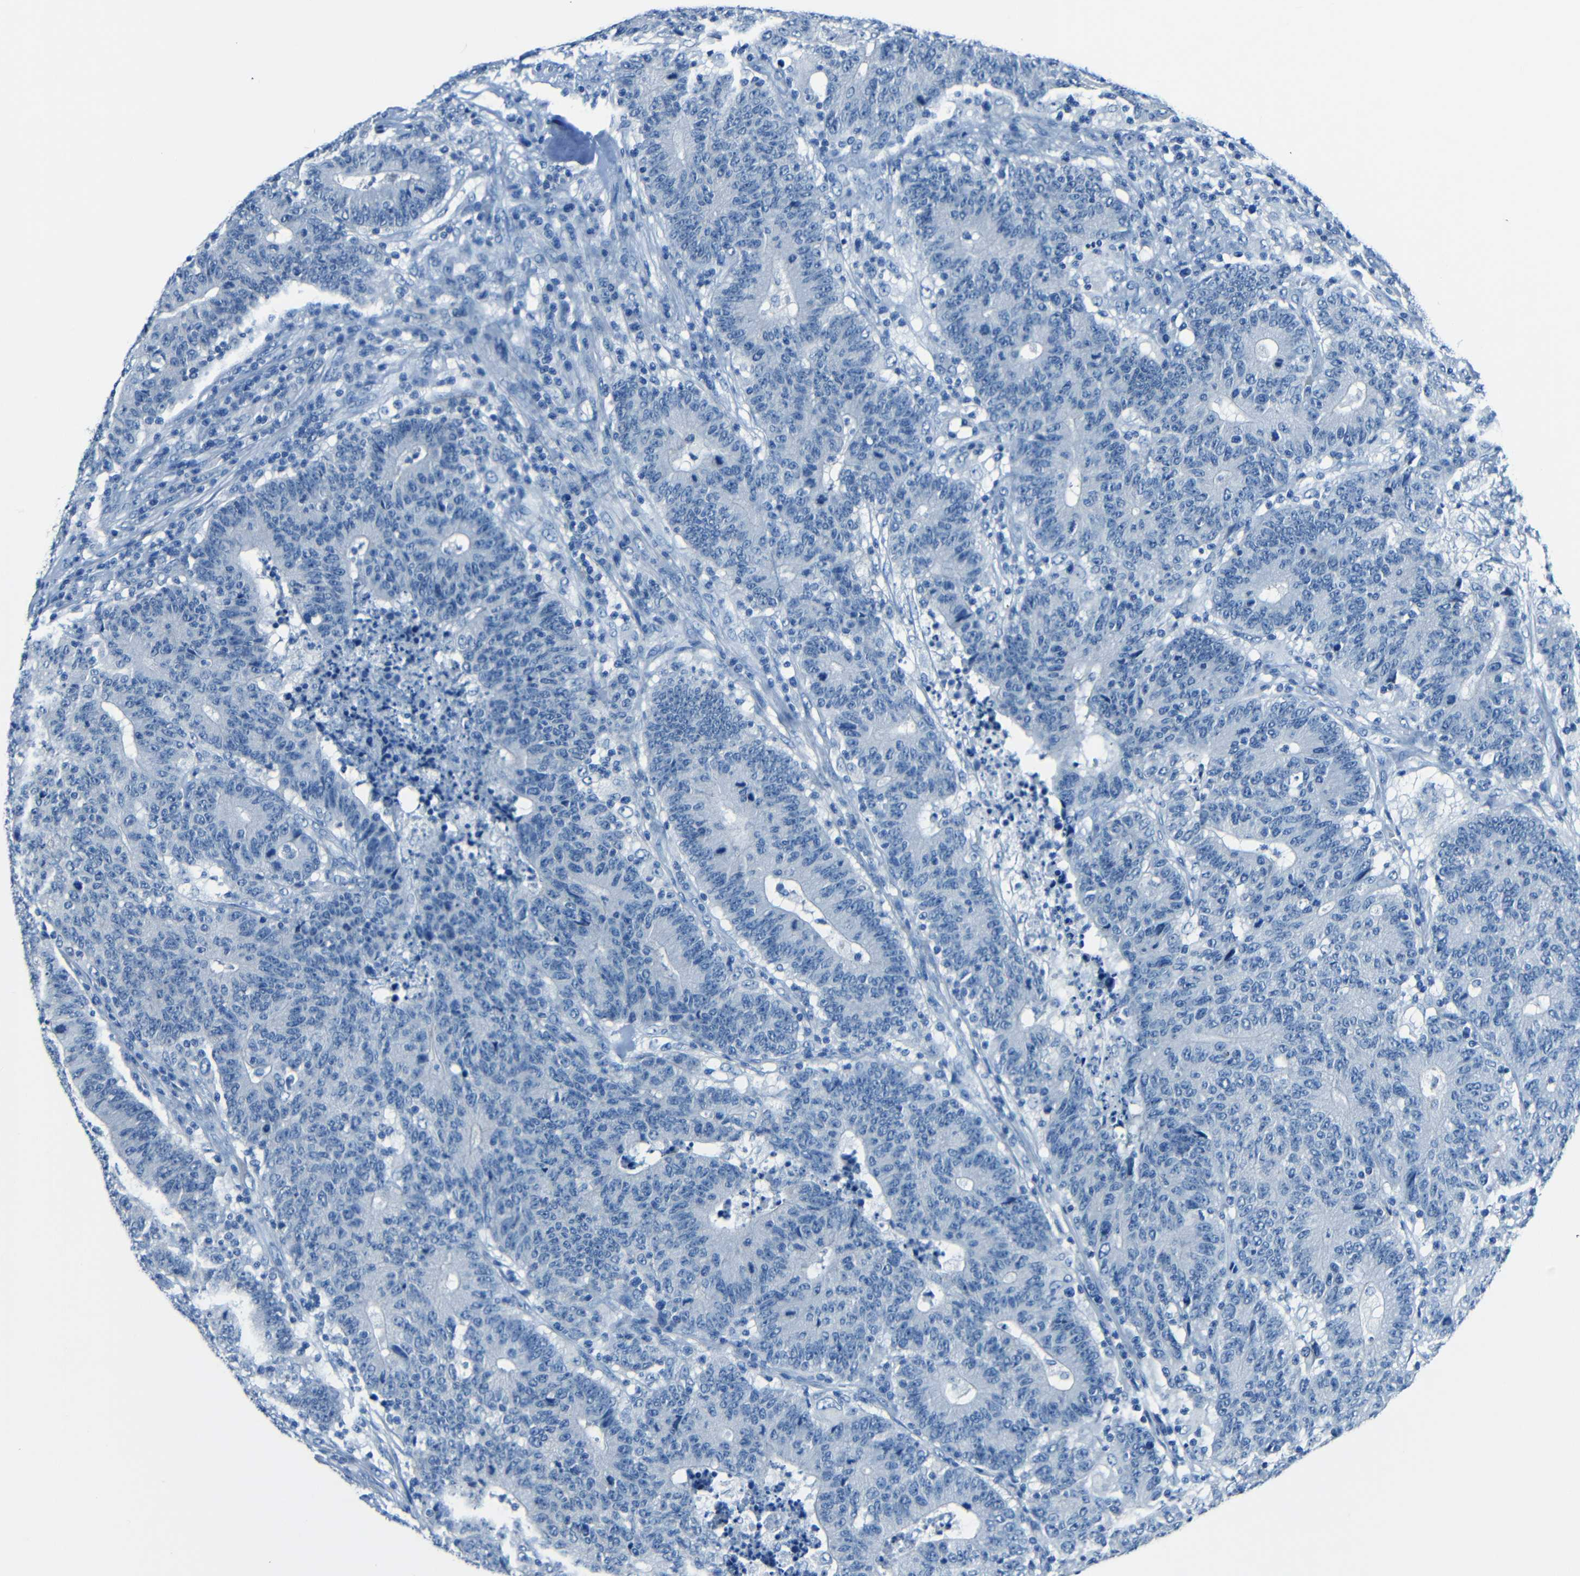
{"staining": {"intensity": "negative", "quantity": "none", "location": "none"}, "tissue": "colorectal cancer", "cell_type": "Tumor cells", "image_type": "cancer", "snomed": [{"axis": "morphology", "description": "Normal tissue, NOS"}, {"axis": "morphology", "description": "Adenocarcinoma, NOS"}, {"axis": "topography", "description": "Colon"}], "caption": "Immunohistochemistry of human adenocarcinoma (colorectal) displays no expression in tumor cells.", "gene": "FBN2", "patient": {"sex": "female", "age": 75}}